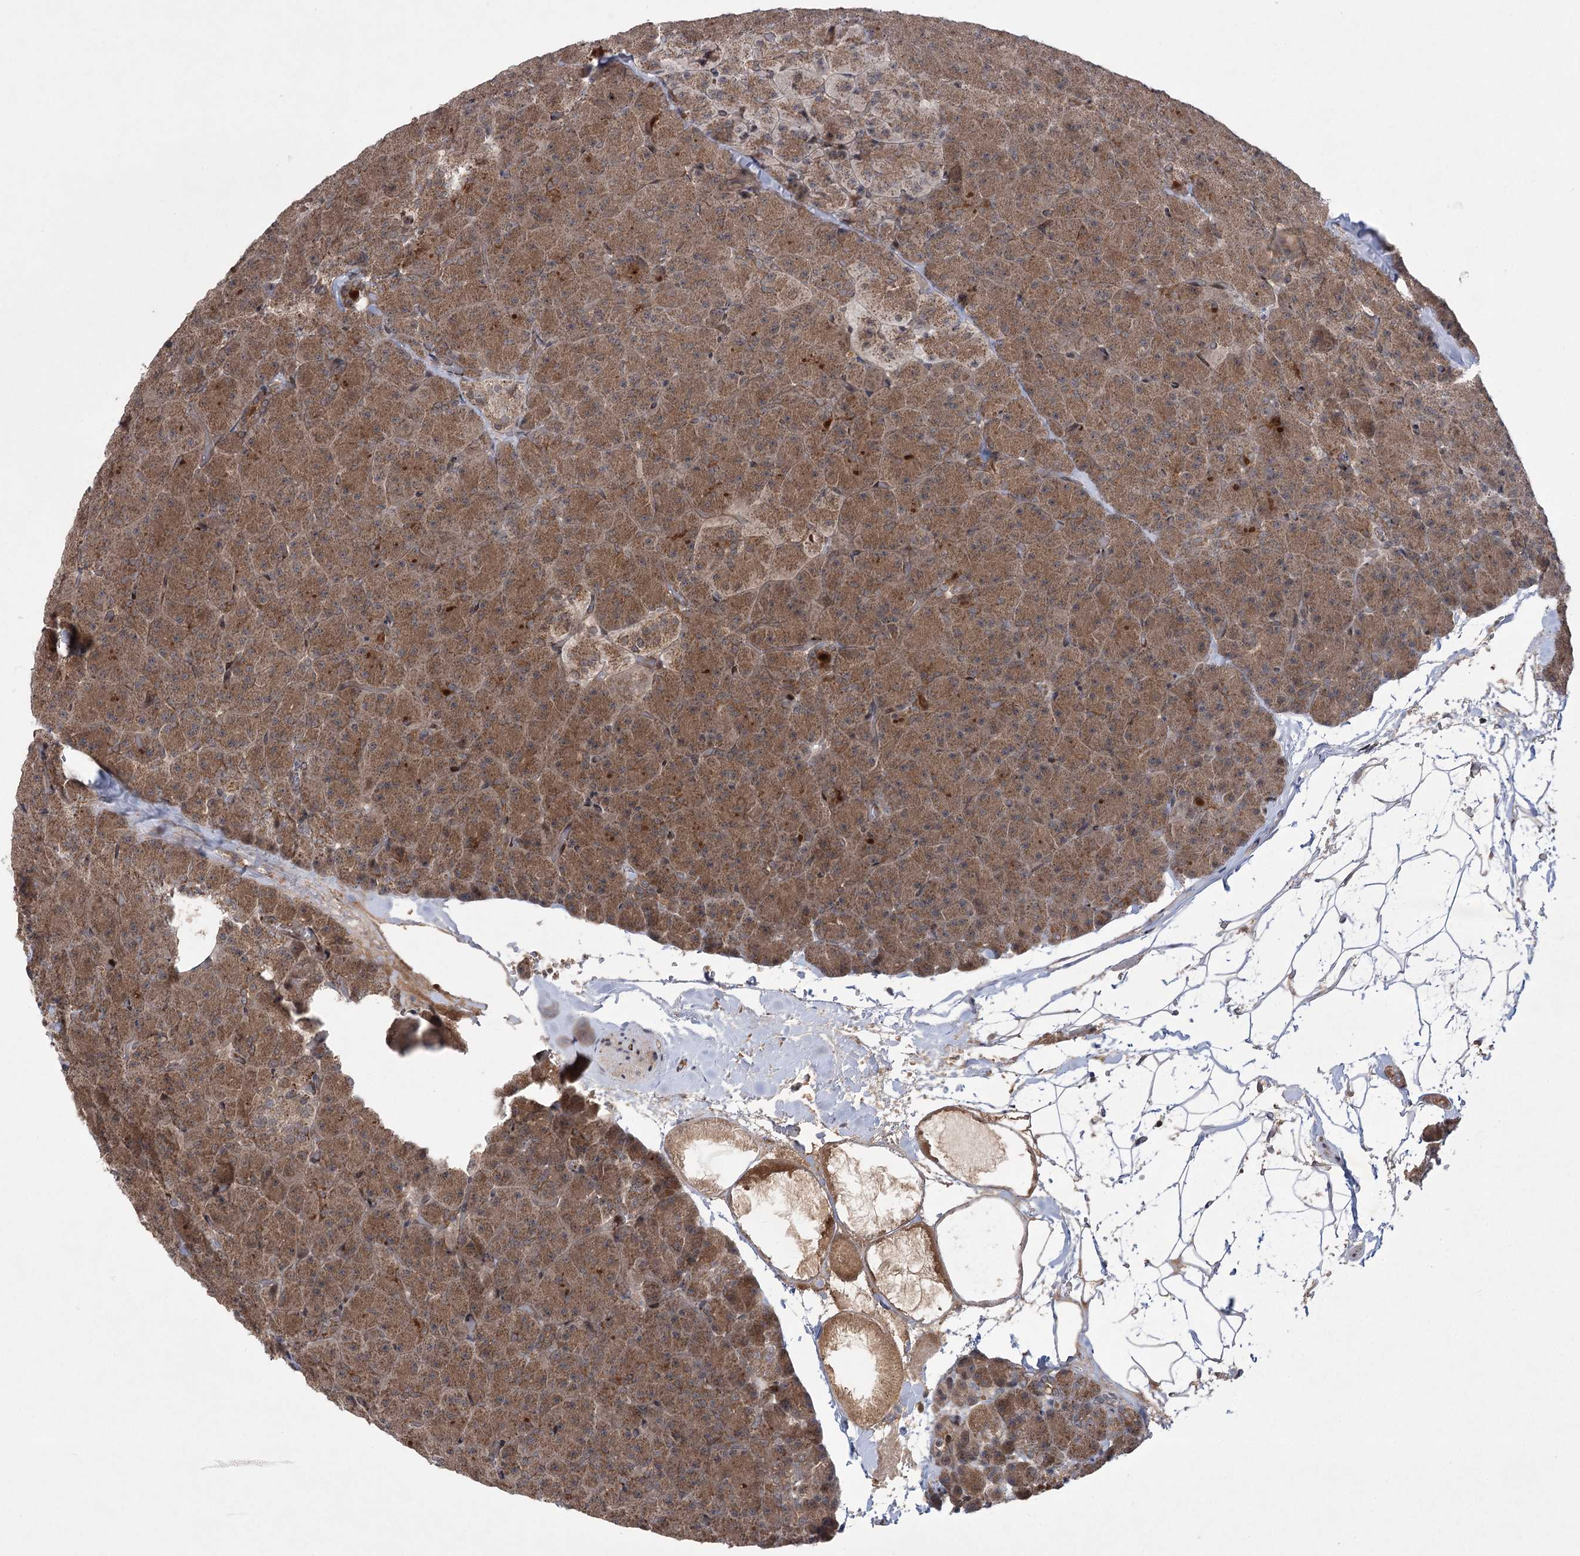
{"staining": {"intensity": "moderate", "quantity": ">75%", "location": "cytoplasmic/membranous,nuclear"}, "tissue": "pancreas", "cell_type": "Exocrine glandular cells", "image_type": "normal", "snomed": [{"axis": "morphology", "description": "Normal tissue, NOS"}, {"axis": "topography", "description": "Pancreas"}], "caption": "The photomicrograph exhibits staining of benign pancreas, revealing moderate cytoplasmic/membranous,nuclear protein staining (brown color) within exocrine glandular cells.", "gene": "TENM2", "patient": {"sex": "male", "age": 36}}